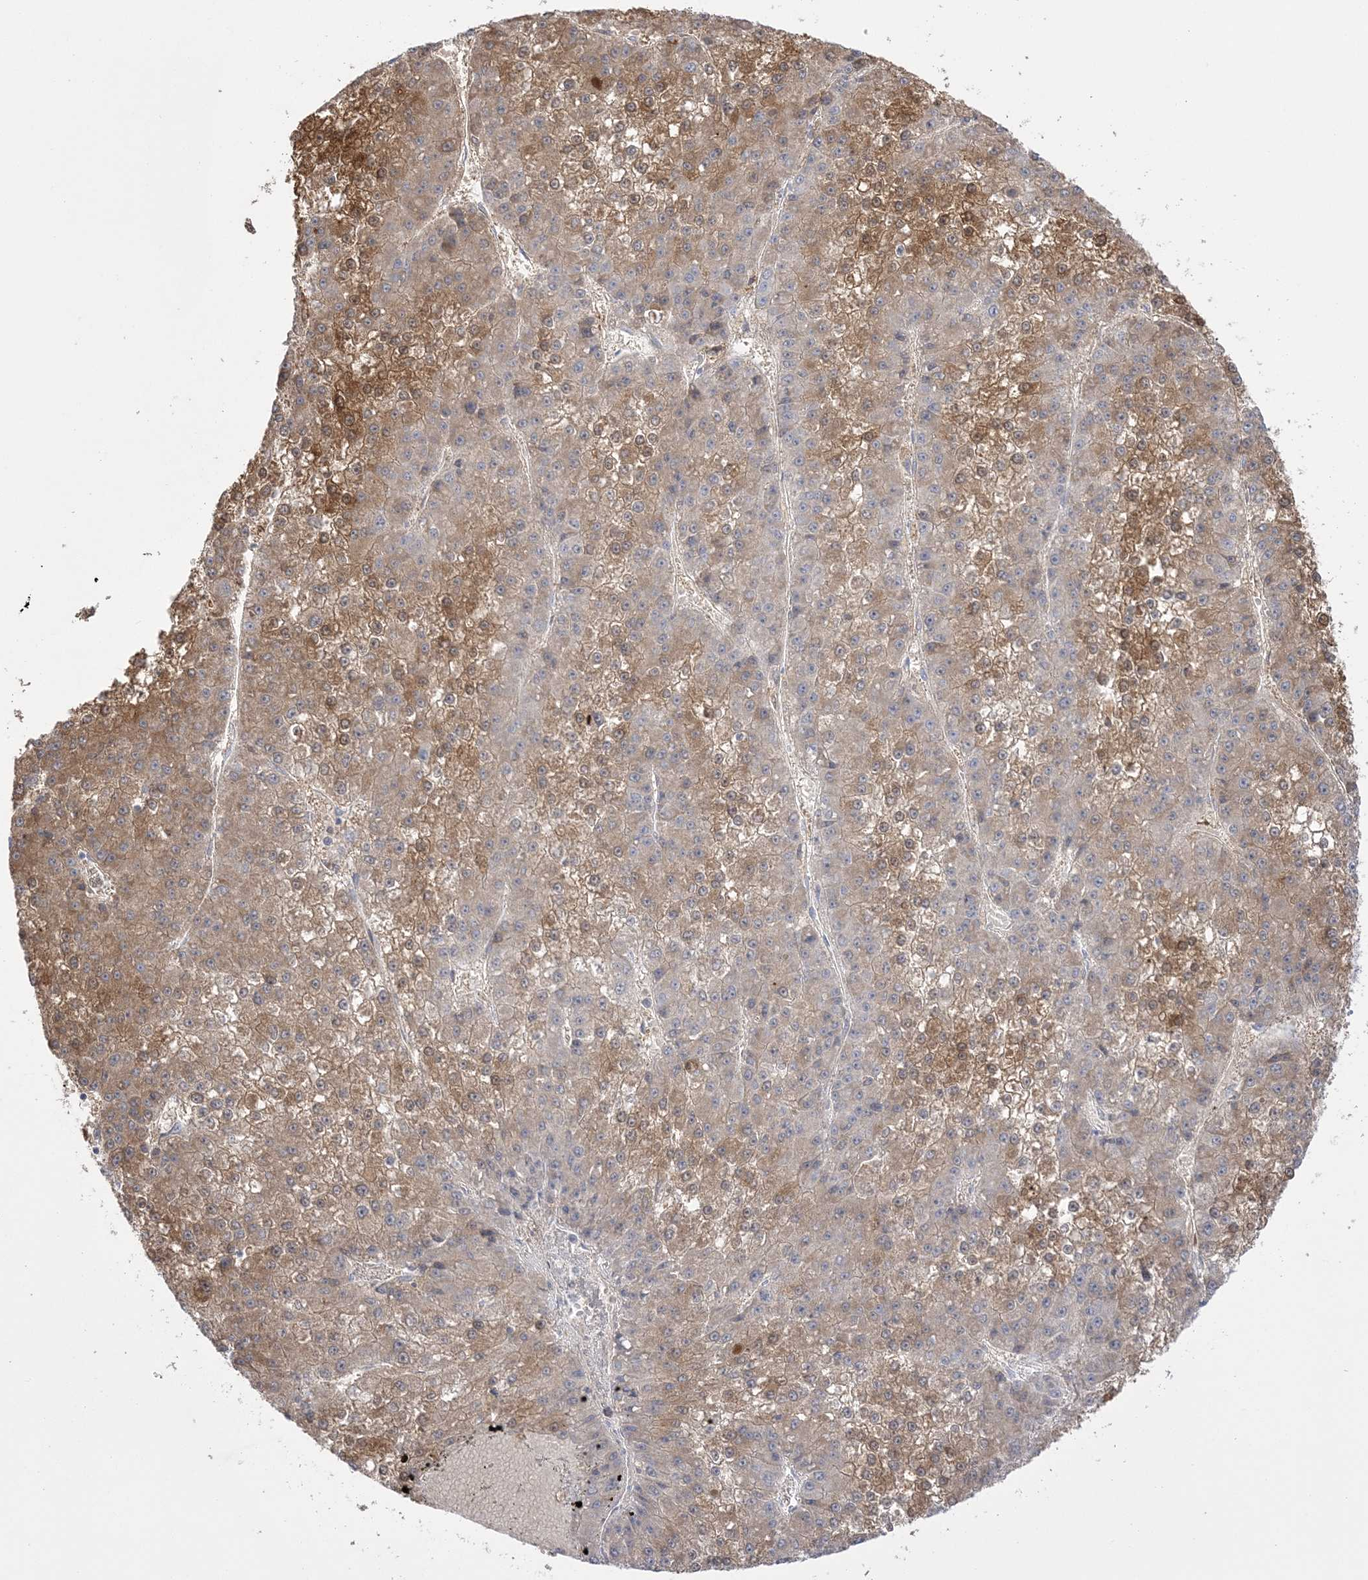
{"staining": {"intensity": "moderate", "quantity": "25%-75%", "location": "cytoplasmic/membranous"}, "tissue": "liver cancer", "cell_type": "Tumor cells", "image_type": "cancer", "snomed": [{"axis": "morphology", "description": "Carcinoma, Hepatocellular, NOS"}, {"axis": "topography", "description": "Liver"}], "caption": "Protein expression analysis of human liver hepatocellular carcinoma reveals moderate cytoplasmic/membranous positivity in about 25%-75% of tumor cells.", "gene": "HAAO", "patient": {"sex": "female", "age": 73}}